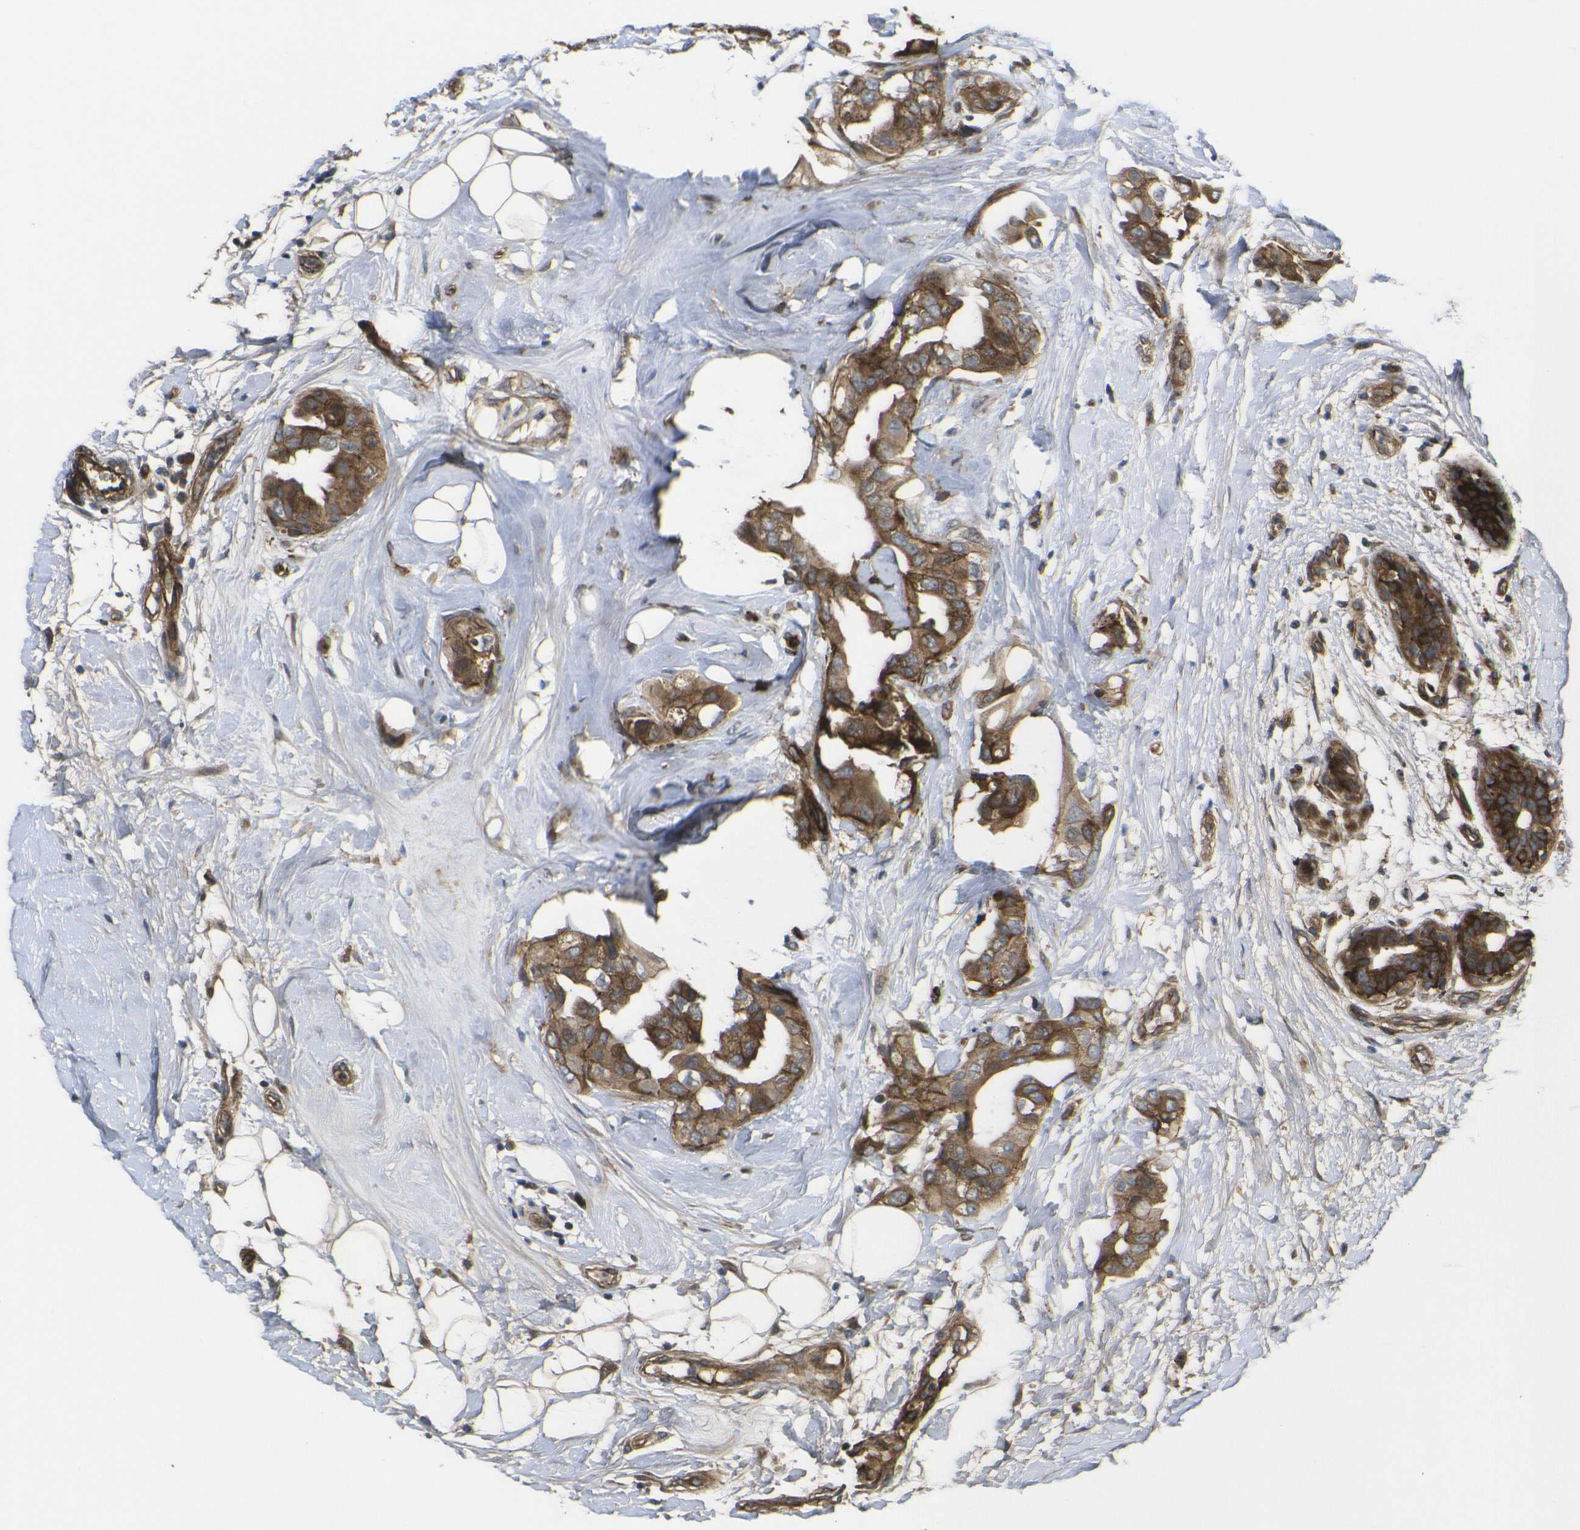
{"staining": {"intensity": "moderate", "quantity": ">75%", "location": "cytoplasmic/membranous"}, "tissue": "breast cancer", "cell_type": "Tumor cells", "image_type": "cancer", "snomed": [{"axis": "morphology", "description": "Duct carcinoma"}, {"axis": "topography", "description": "Breast"}], "caption": "Human breast cancer (infiltrating ductal carcinoma) stained with a brown dye displays moderate cytoplasmic/membranous positive staining in about >75% of tumor cells.", "gene": "ECE1", "patient": {"sex": "female", "age": 40}}